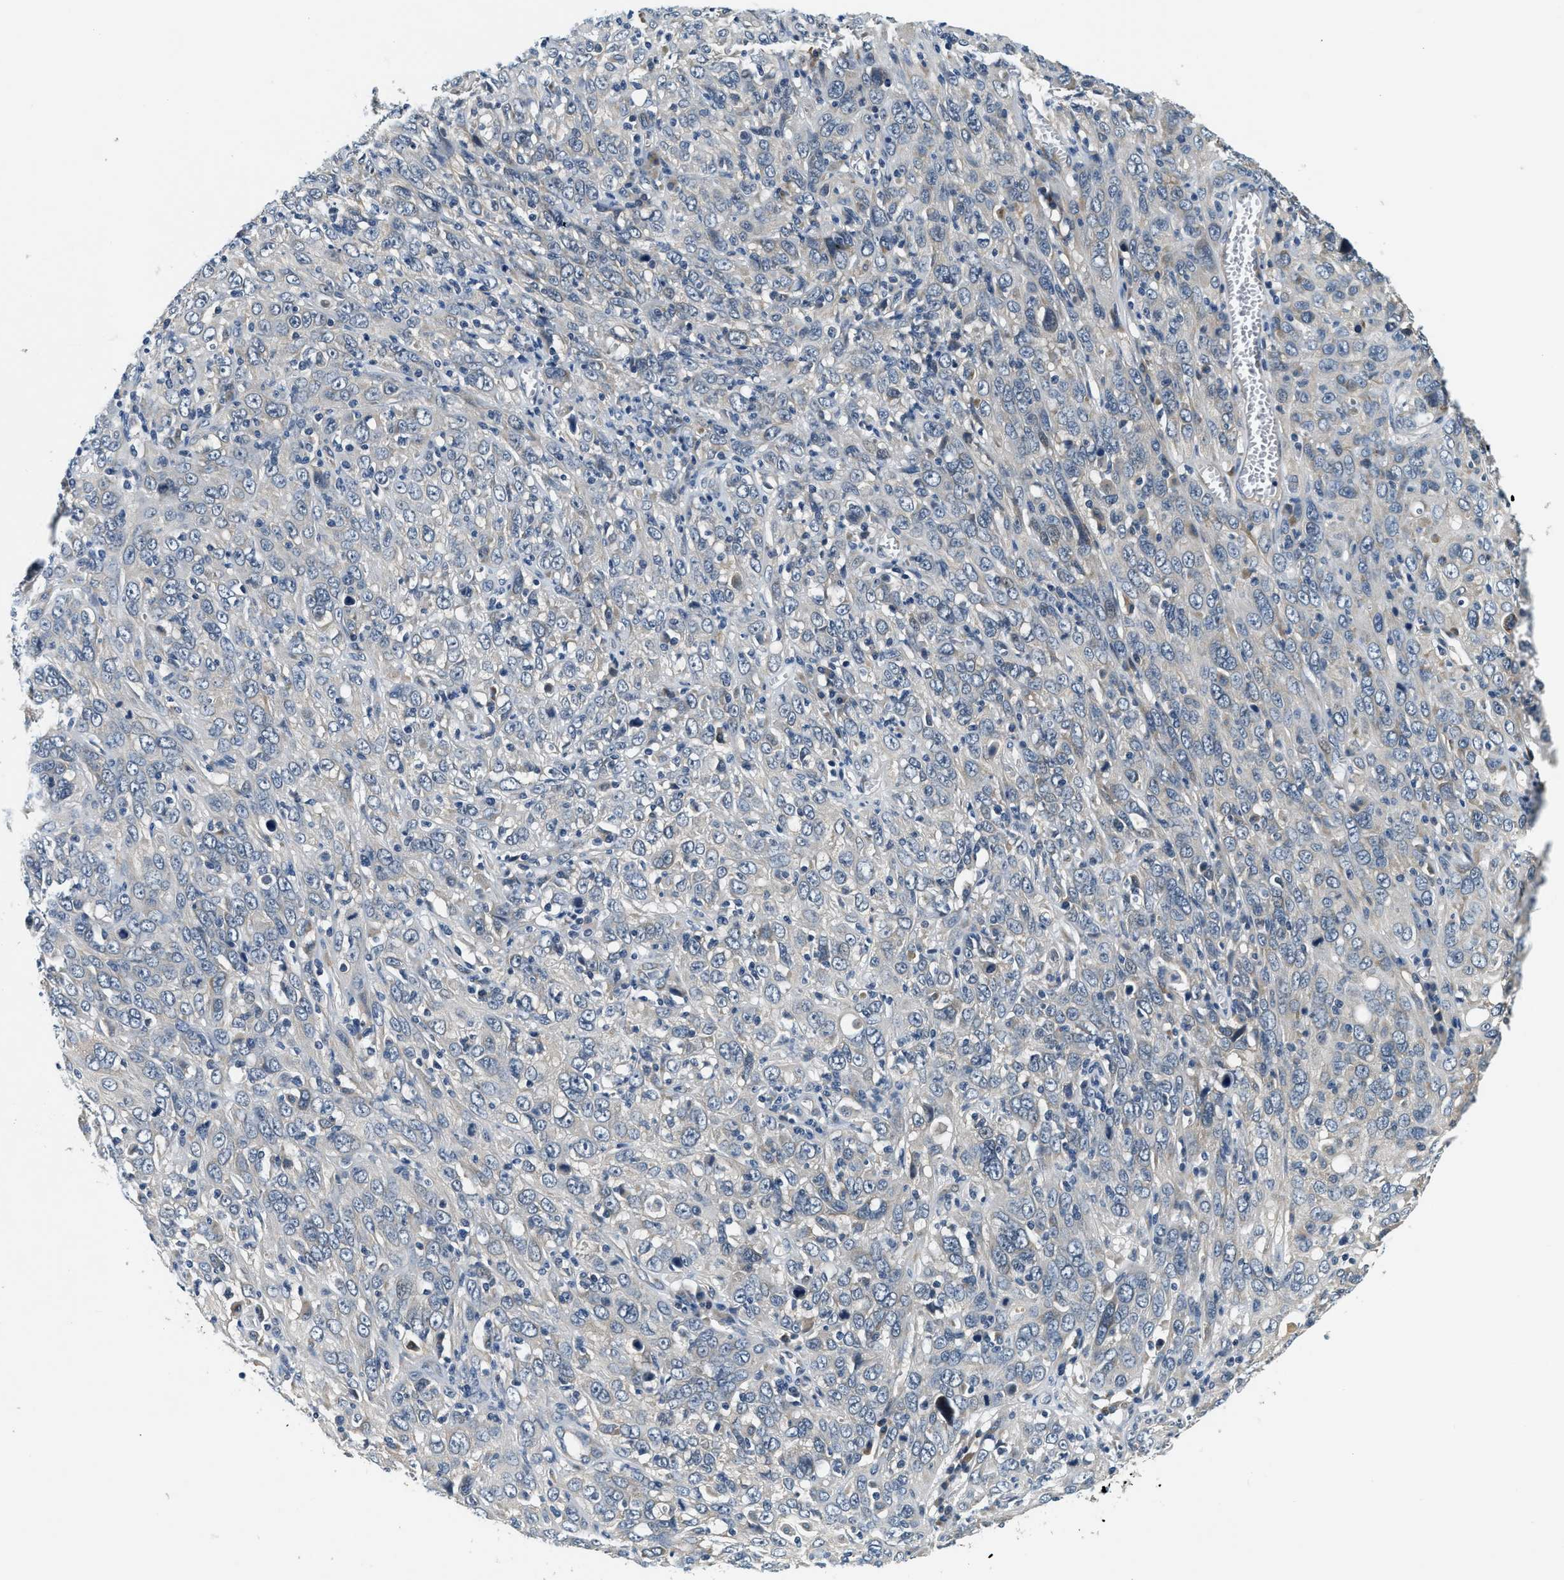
{"staining": {"intensity": "negative", "quantity": "none", "location": "none"}, "tissue": "cervical cancer", "cell_type": "Tumor cells", "image_type": "cancer", "snomed": [{"axis": "morphology", "description": "Squamous cell carcinoma, NOS"}, {"axis": "topography", "description": "Cervix"}], "caption": "Histopathology image shows no significant protein staining in tumor cells of cervical cancer. The staining was performed using DAB (3,3'-diaminobenzidine) to visualize the protein expression in brown, while the nuclei were stained in blue with hematoxylin (Magnification: 20x).", "gene": "YAE1", "patient": {"sex": "female", "age": 46}}